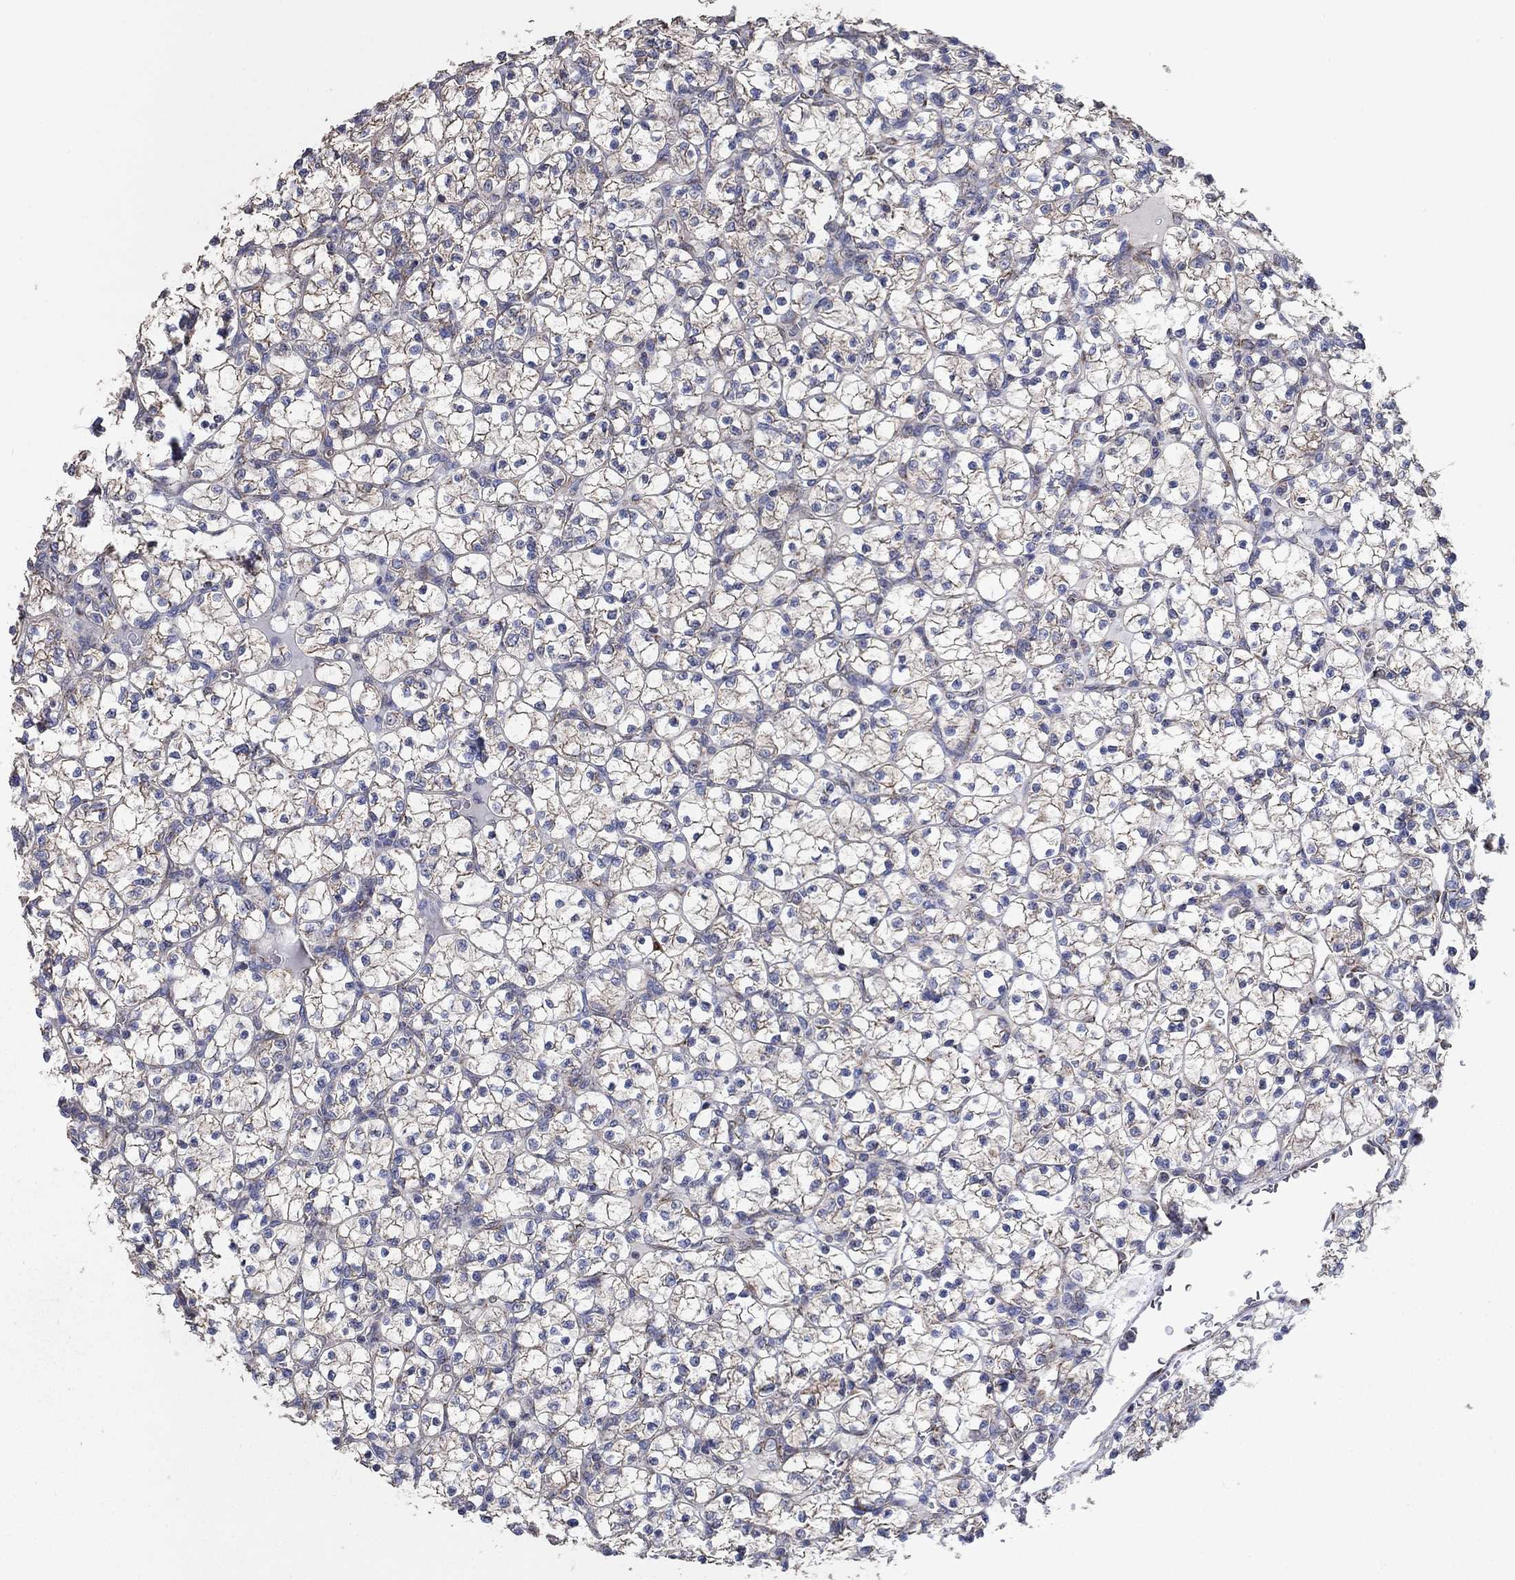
{"staining": {"intensity": "moderate", "quantity": "25%-75%", "location": "cytoplasmic/membranous"}, "tissue": "renal cancer", "cell_type": "Tumor cells", "image_type": "cancer", "snomed": [{"axis": "morphology", "description": "Adenocarcinoma, NOS"}, {"axis": "topography", "description": "Kidney"}], "caption": "Protein analysis of renal cancer tissue reveals moderate cytoplasmic/membranous expression in approximately 25%-75% of tumor cells. (brown staining indicates protein expression, while blue staining denotes nuclei).", "gene": "HID1", "patient": {"sex": "female", "age": 89}}